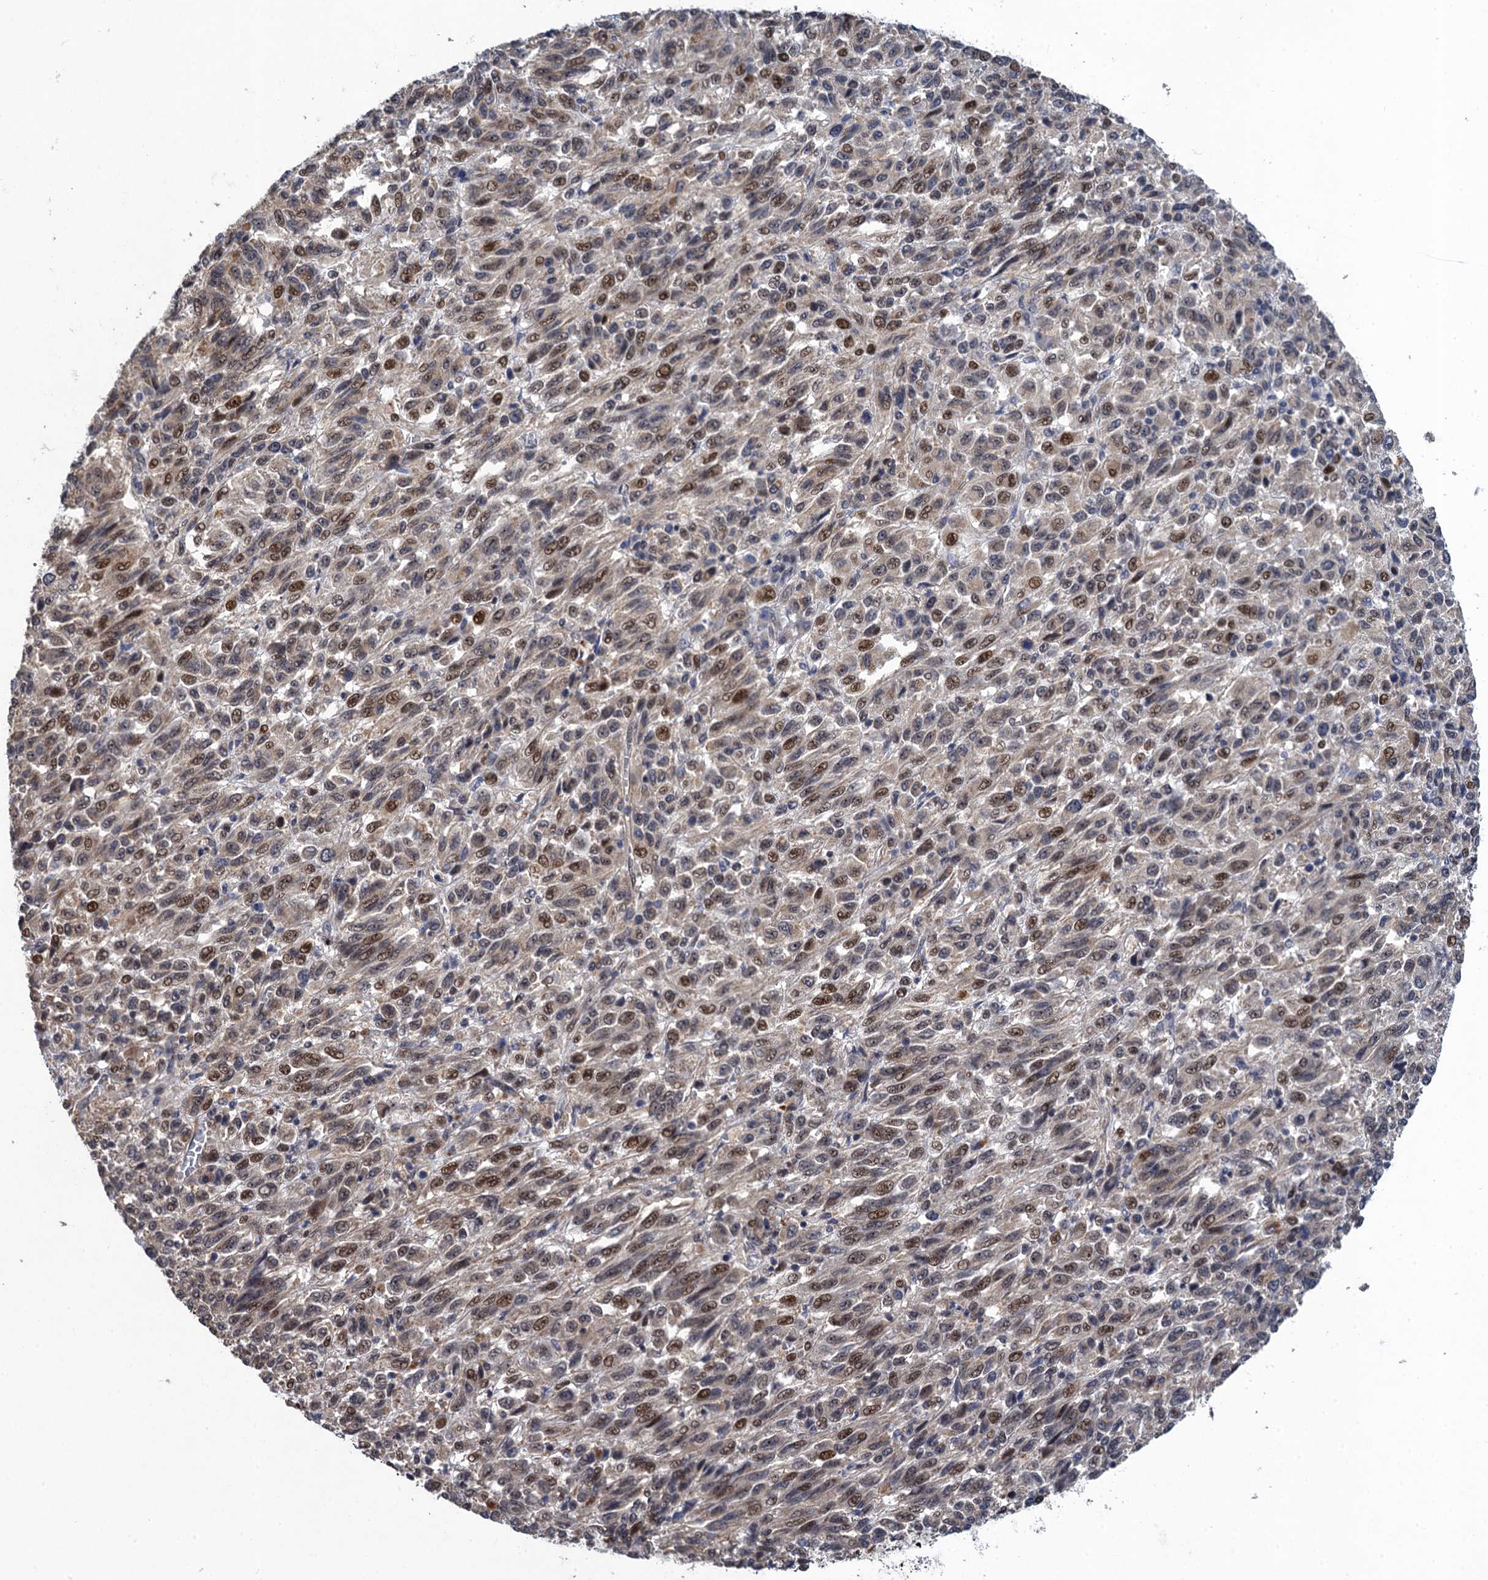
{"staining": {"intensity": "moderate", "quantity": "25%-75%", "location": "nuclear"}, "tissue": "melanoma", "cell_type": "Tumor cells", "image_type": "cancer", "snomed": [{"axis": "morphology", "description": "Malignant melanoma, Metastatic site"}, {"axis": "topography", "description": "Lung"}], "caption": "Immunohistochemistry (IHC) (DAB) staining of human melanoma demonstrates moderate nuclear protein staining in approximately 25%-75% of tumor cells.", "gene": "ZAR1L", "patient": {"sex": "male", "age": 64}}